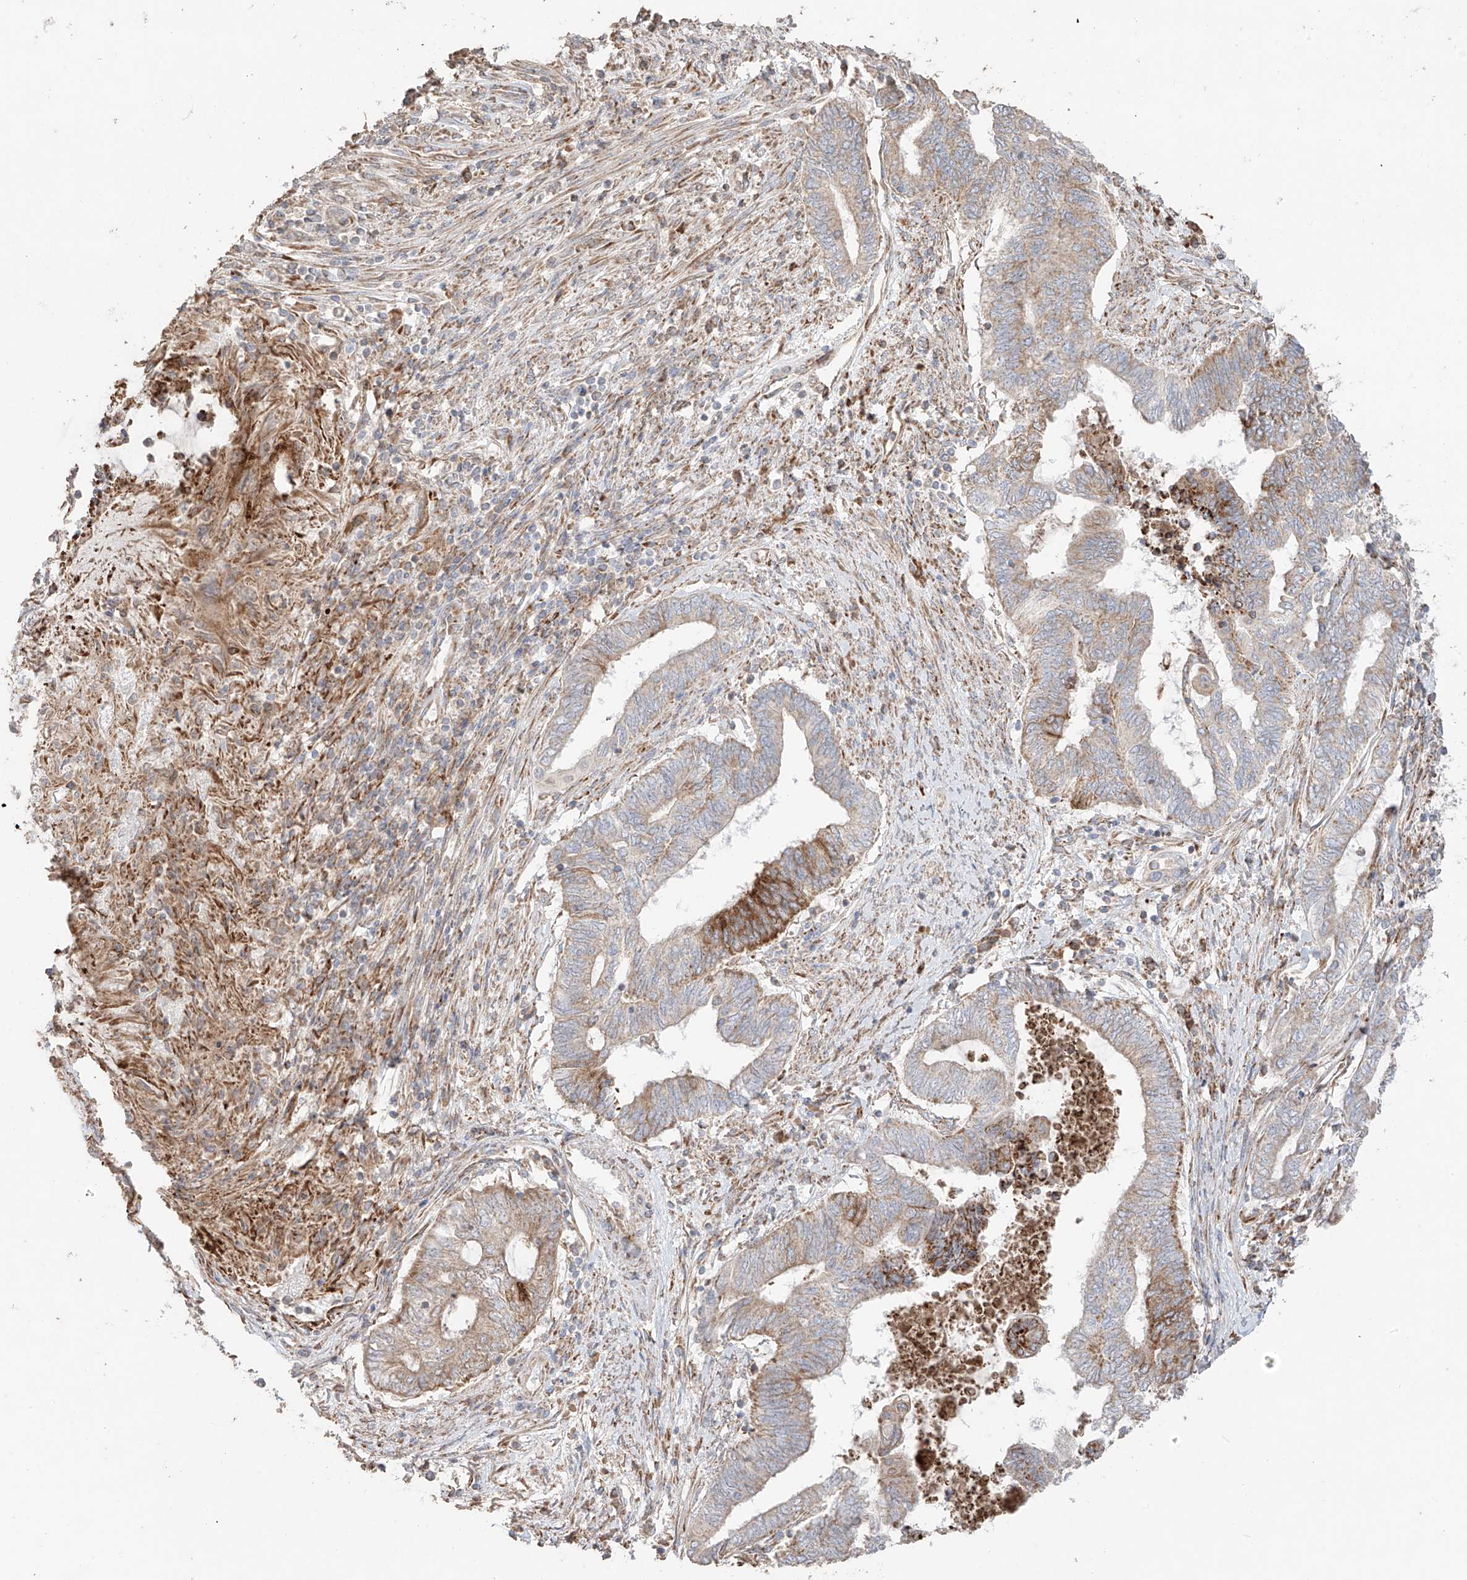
{"staining": {"intensity": "moderate", "quantity": "<25%", "location": "cytoplasmic/membranous"}, "tissue": "endometrial cancer", "cell_type": "Tumor cells", "image_type": "cancer", "snomed": [{"axis": "morphology", "description": "Adenocarcinoma, NOS"}, {"axis": "topography", "description": "Uterus"}, {"axis": "topography", "description": "Endometrium"}], "caption": "This is a histology image of IHC staining of adenocarcinoma (endometrial), which shows moderate expression in the cytoplasmic/membranous of tumor cells.", "gene": "COLGALT2", "patient": {"sex": "female", "age": 70}}